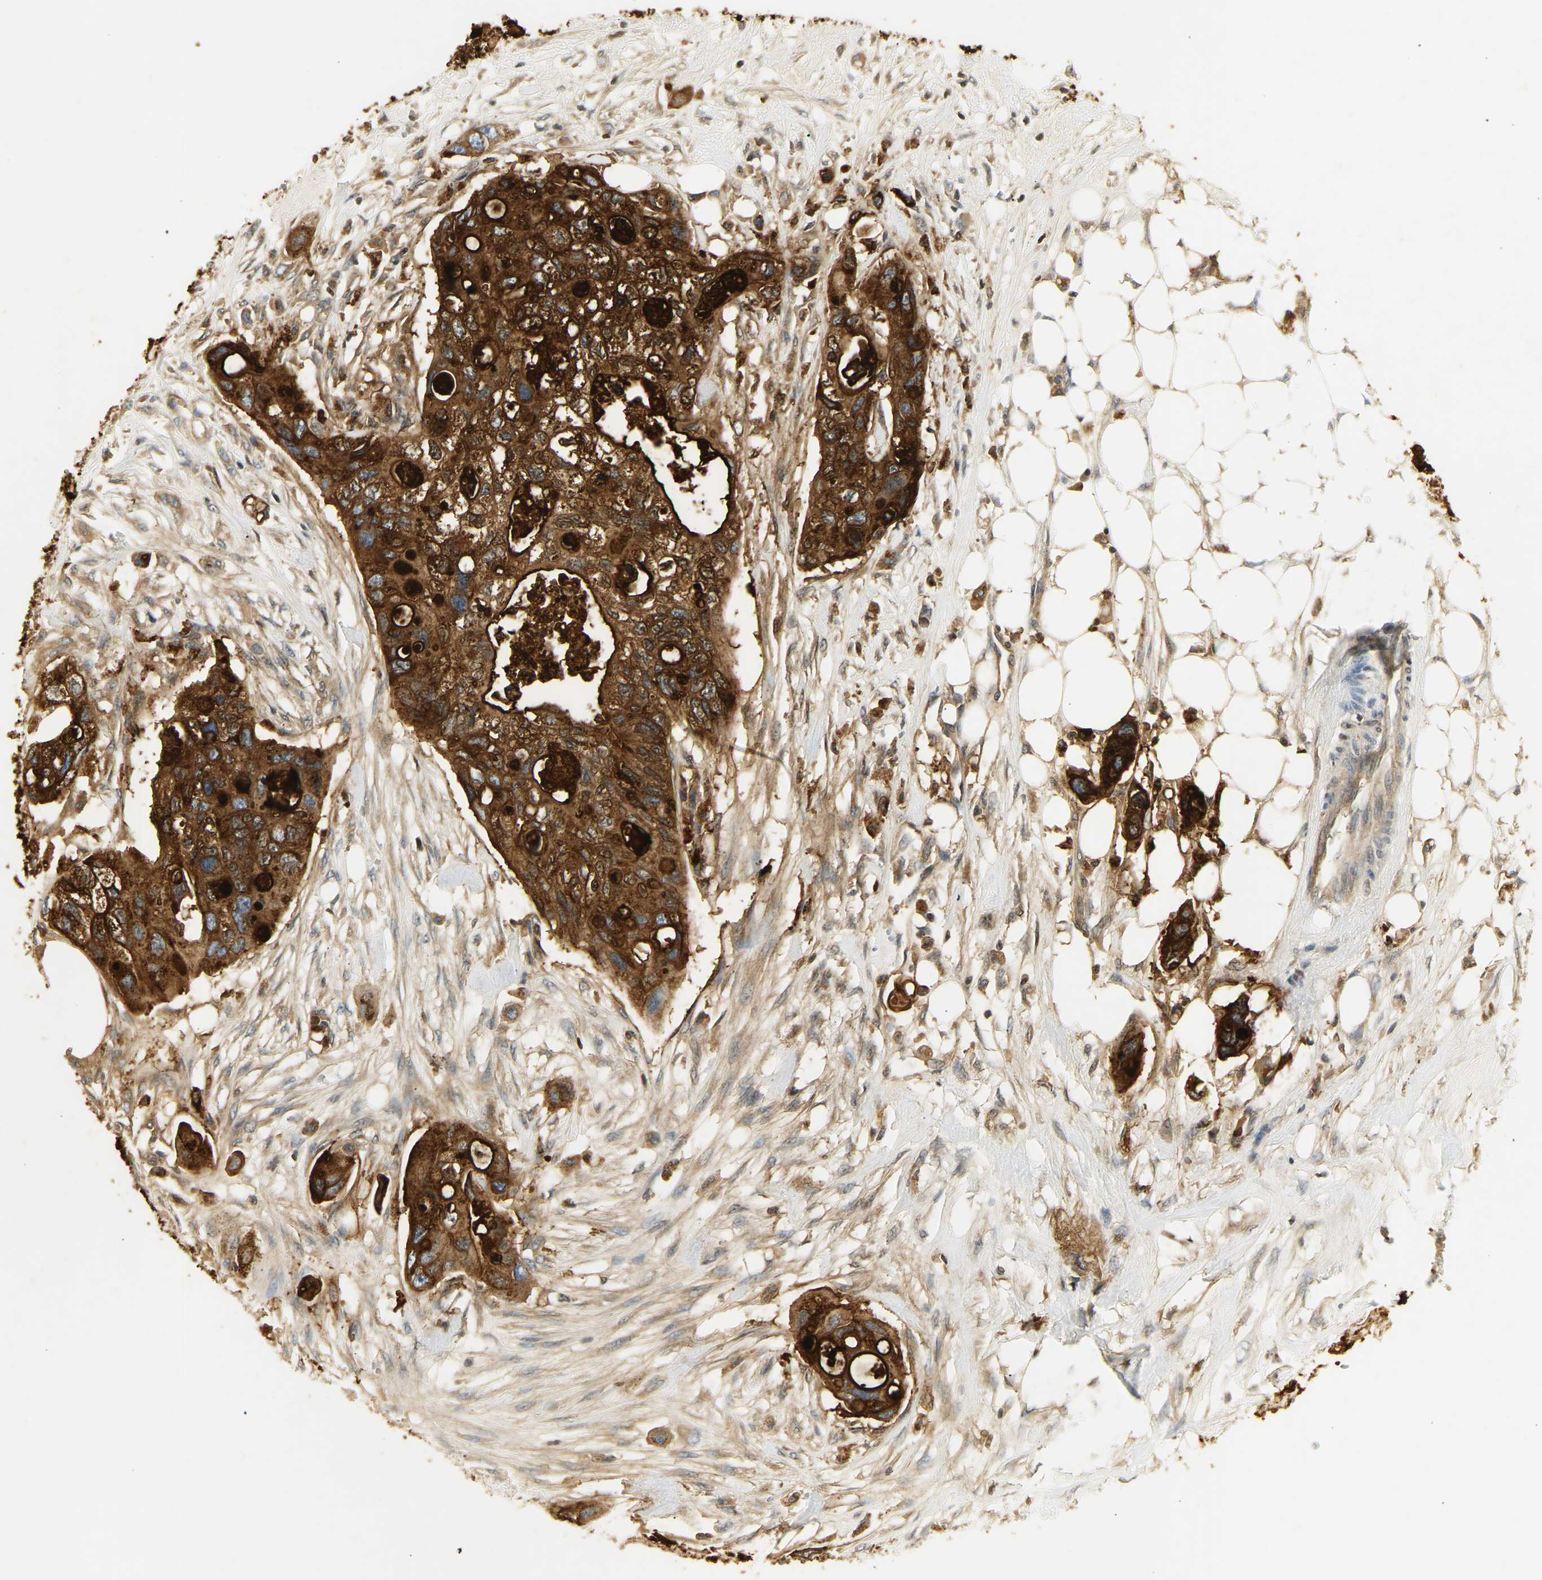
{"staining": {"intensity": "strong", "quantity": ">75%", "location": "cytoplasmic/membranous"}, "tissue": "colorectal cancer", "cell_type": "Tumor cells", "image_type": "cancer", "snomed": [{"axis": "morphology", "description": "Adenocarcinoma, NOS"}, {"axis": "topography", "description": "Colon"}], "caption": "Colorectal cancer stained for a protein displays strong cytoplasmic/membranous positivity in tumor cells.", "gene": "CEACAM5", "patient": {"sex": "female", "age": 57}}